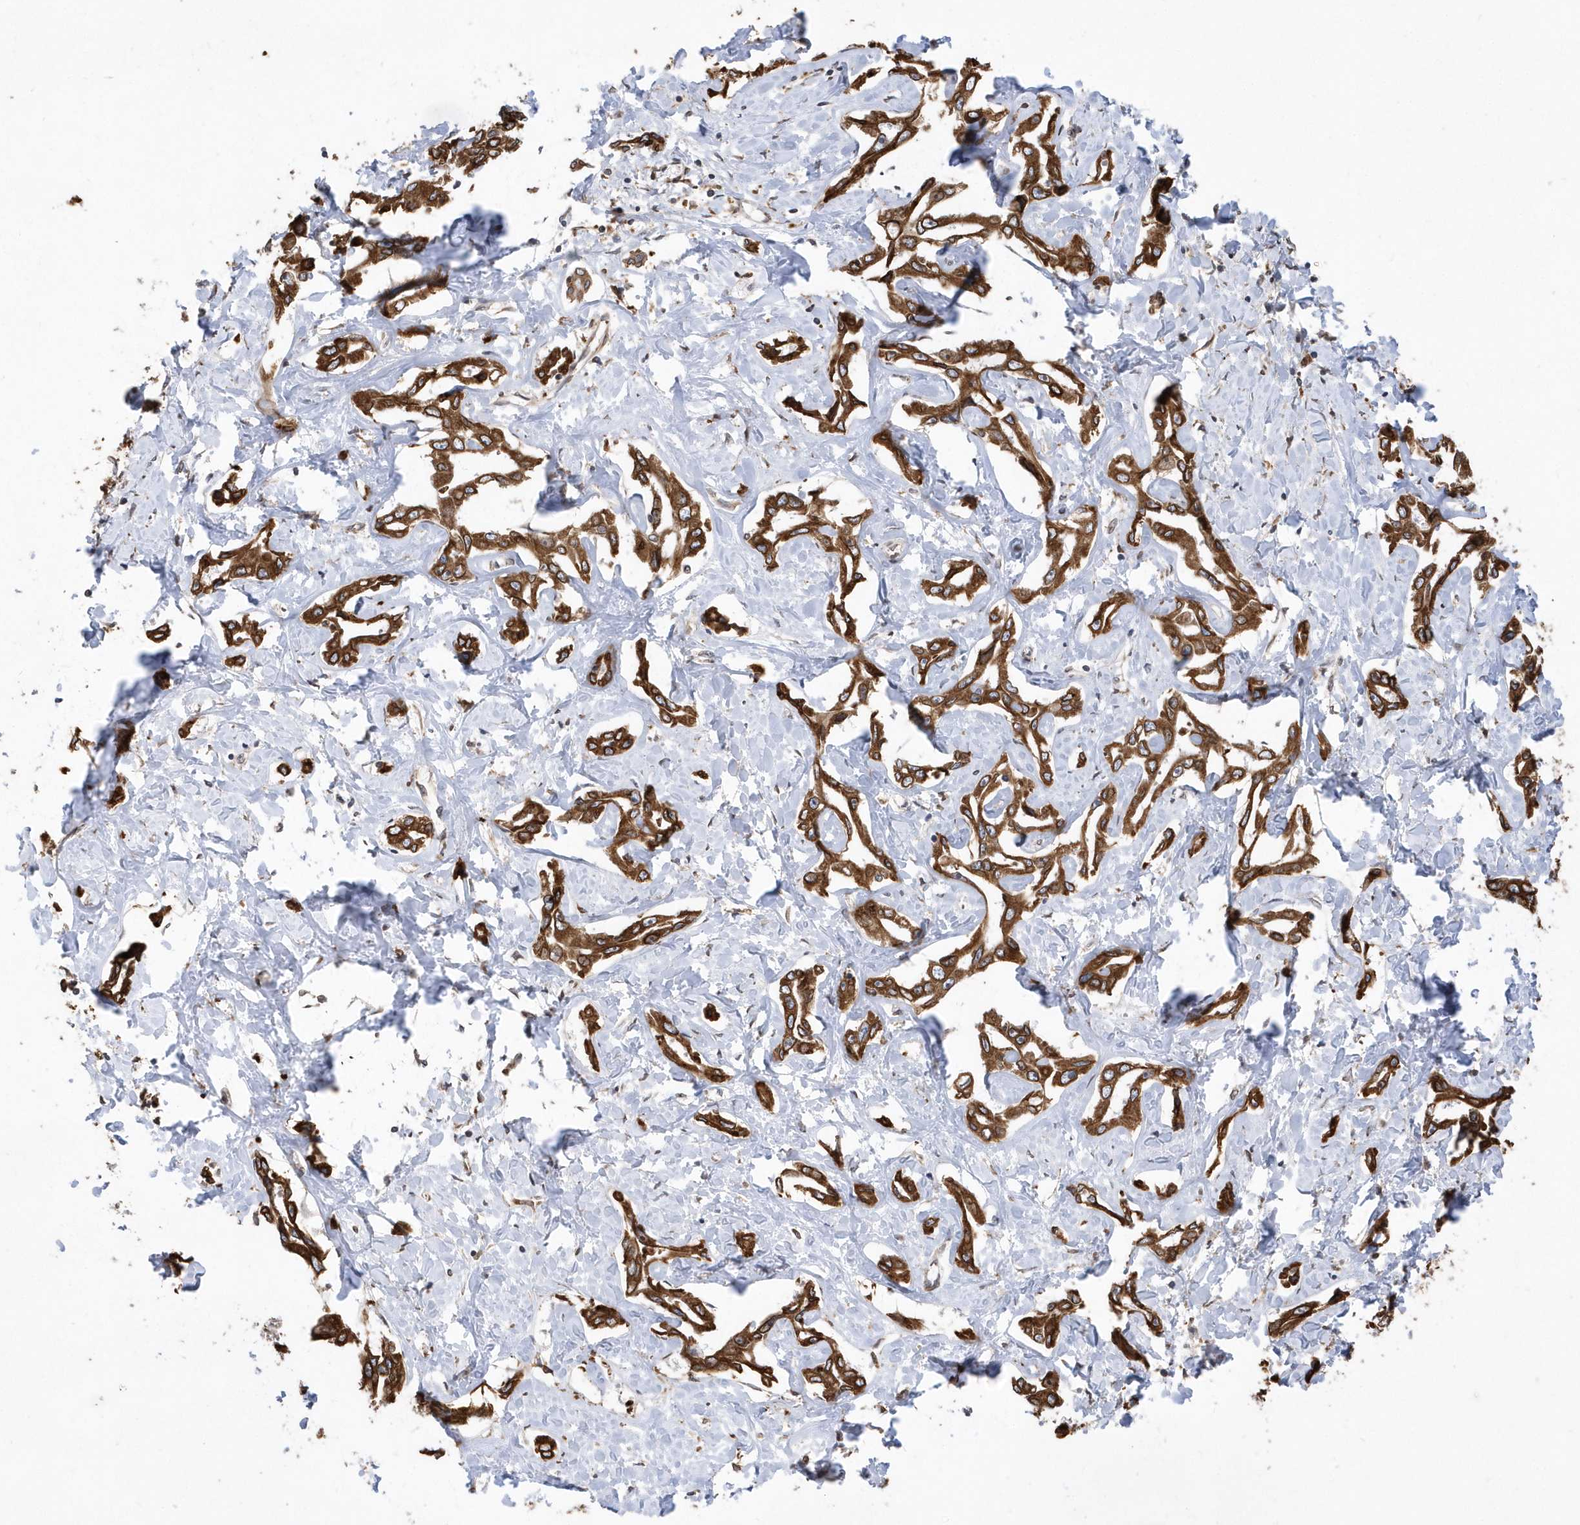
{"staining": {"intensity": "strong", "quantity": ">75%", "location": "cytoplasmic/membranous"}, "tissue": "liver cancer", "cell_type": "Tumor cells", "image_type": "cancer", "snomed": [{"axis": "morphology", "description": "Cholangiocarcinoma"}, {"axis": "topography", "description": "Liver"}], "caption": "An IHC photomicrograph of neoplastic tissue is shown. Protein staining in brown shows strong cytoplasmic/membranous positivity in cholangiocarcinoma (liver) within tumor cells.", "gene": "VAMP7", "patient": {"sex": "male", "age": 59}}